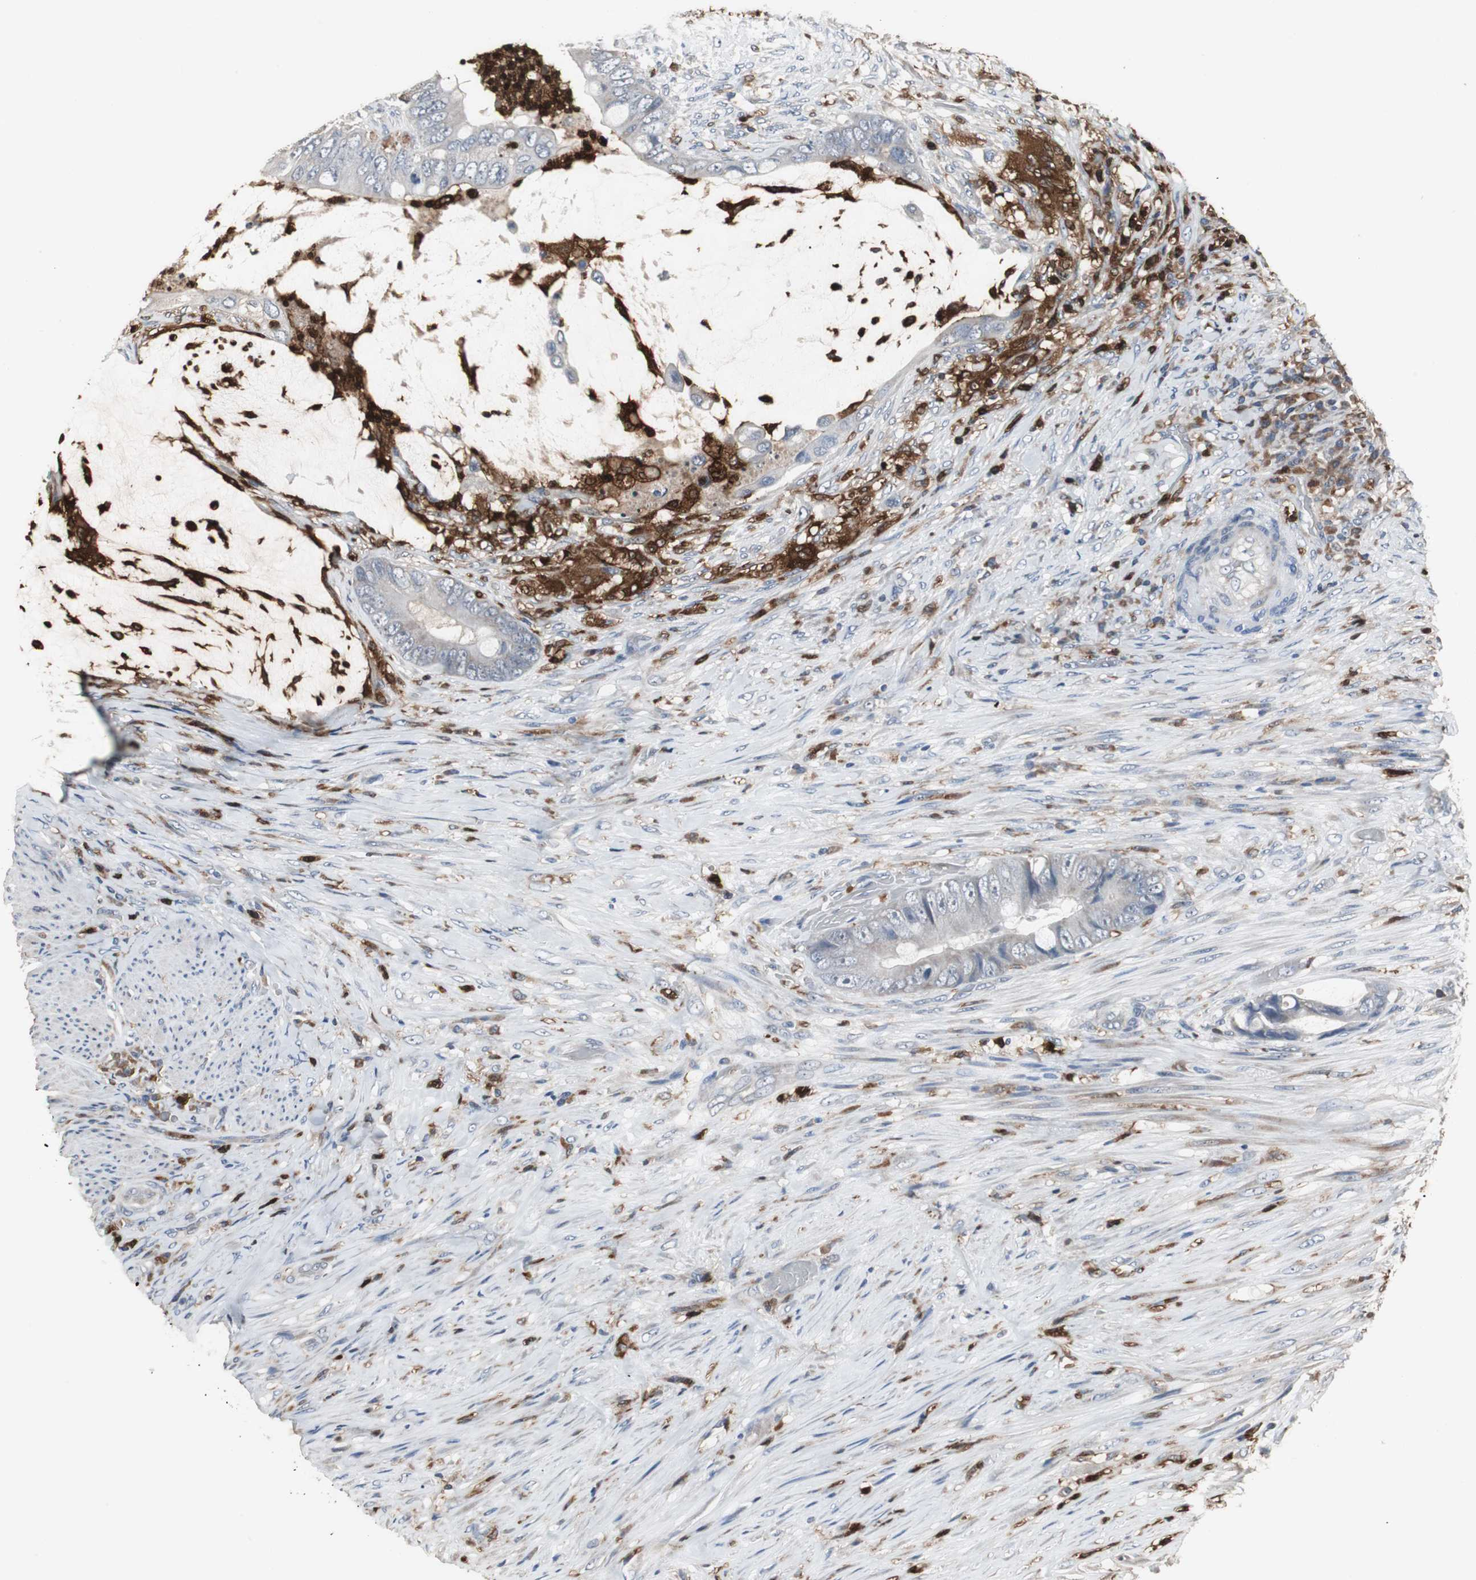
{"staining": {"intensity": "negative", "quantity": "none", "location": "none"}, "tissue": "colorectal cancer", "cell_type": "Tumor cells", "image_type": "cancer", "snomed": [{"axis": "morphology", "description": "Adenocarcinoma, NOS"}, {"axis": "topography", "description": "Rectum"}], "caption": "Immunohistochemistry (IHC) of adenocarcinoma (colorectal) exhibits no staining in tumor cells.", "gene": "NCF2", "patient": {"sex": "female", "age": 77}}